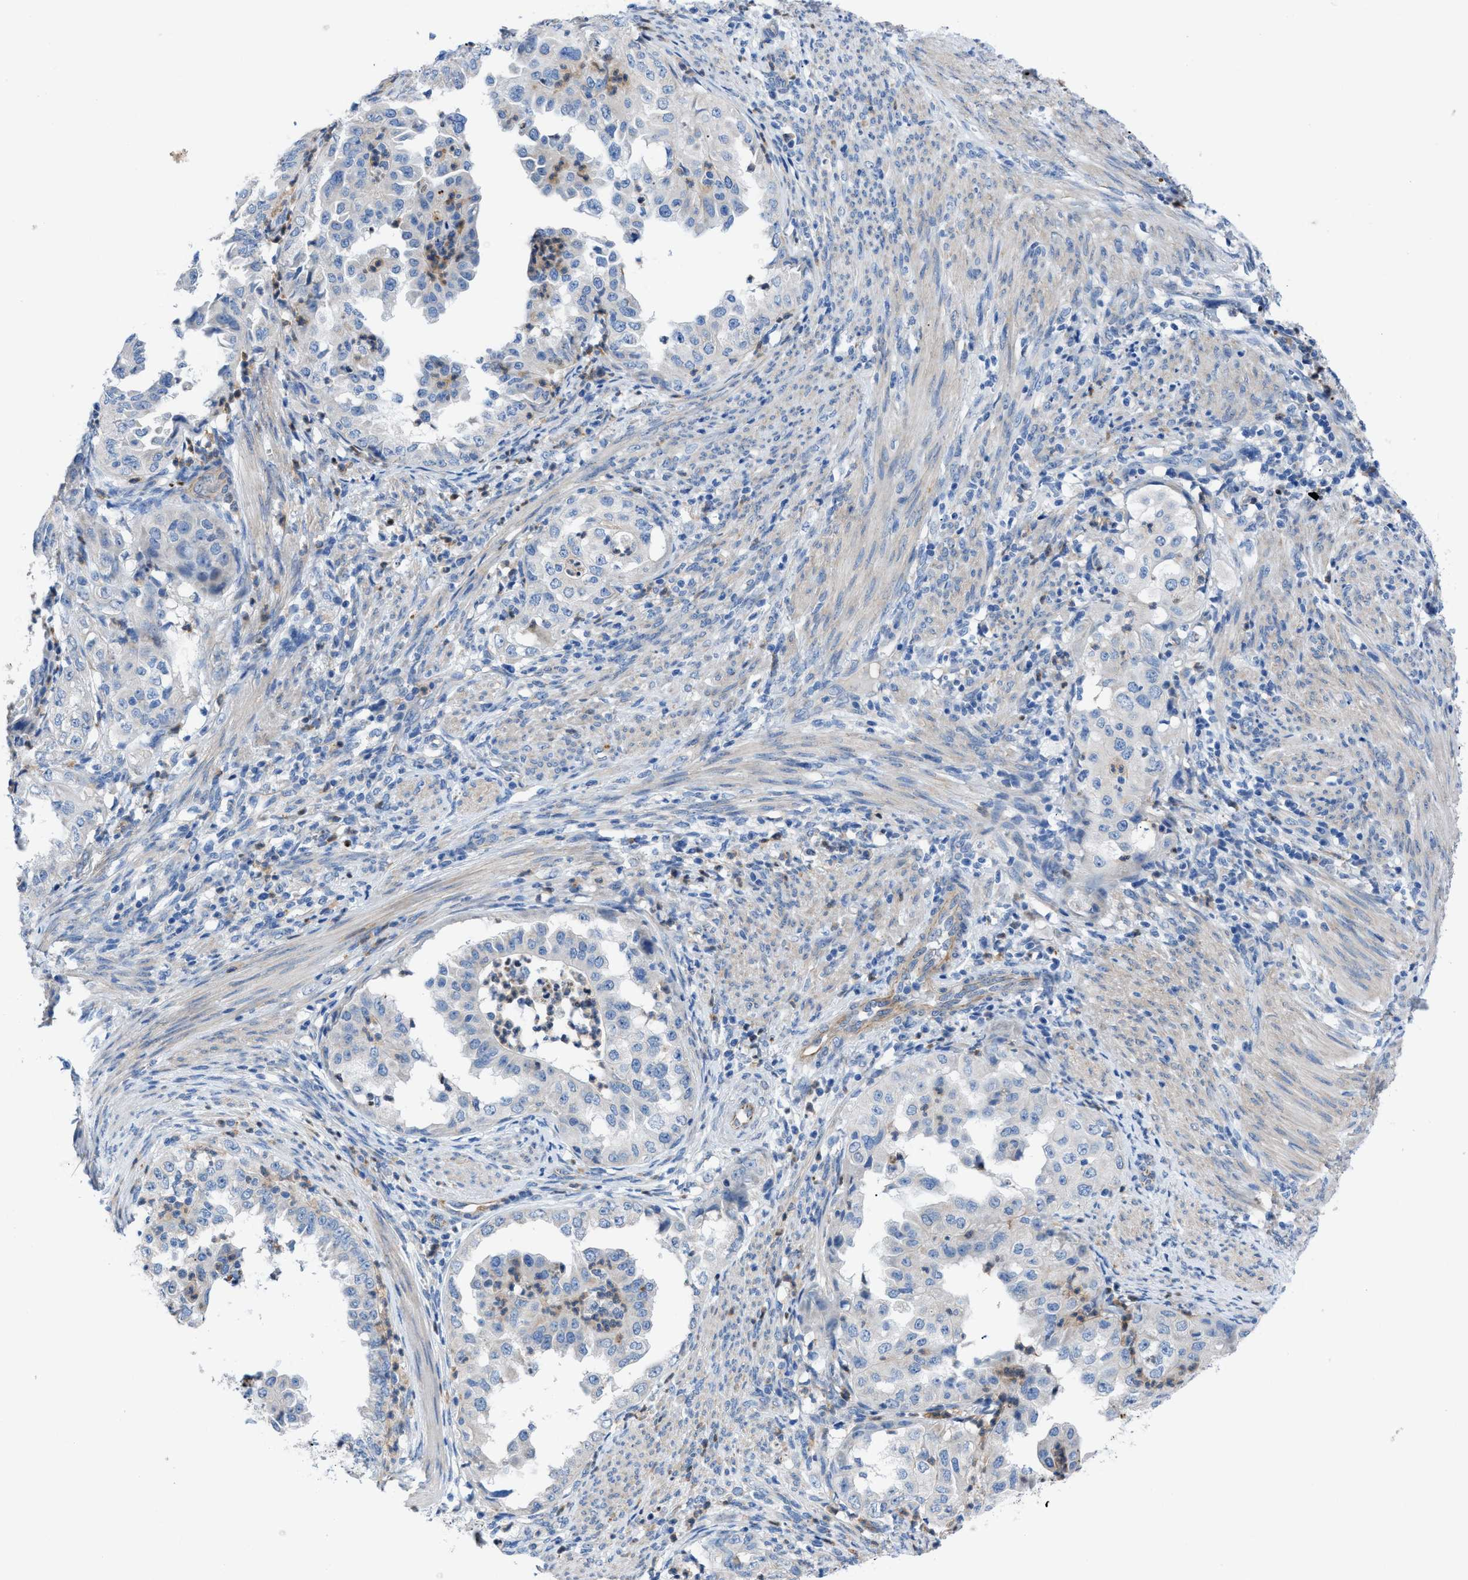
{"staining": {"intensity": "negative", "quantity": "none", "location": "none"}, "tissue": "endometrial cancer", "cell_type": "Tumor cells", "image_type": "cancer", "snomed": [{"axis": "morphology", "description": "Adenocarcinoma, NOS"}, {"axis": "topography", "description": "Endometrium"}], "caption": "The micrograph demonstrates no staining of tumor cells in endometrial adenocarcinoma. (DAB IHC, high magnification).", "gene": "ITPR1", "patient": {"sex": "female", "age": 85}}